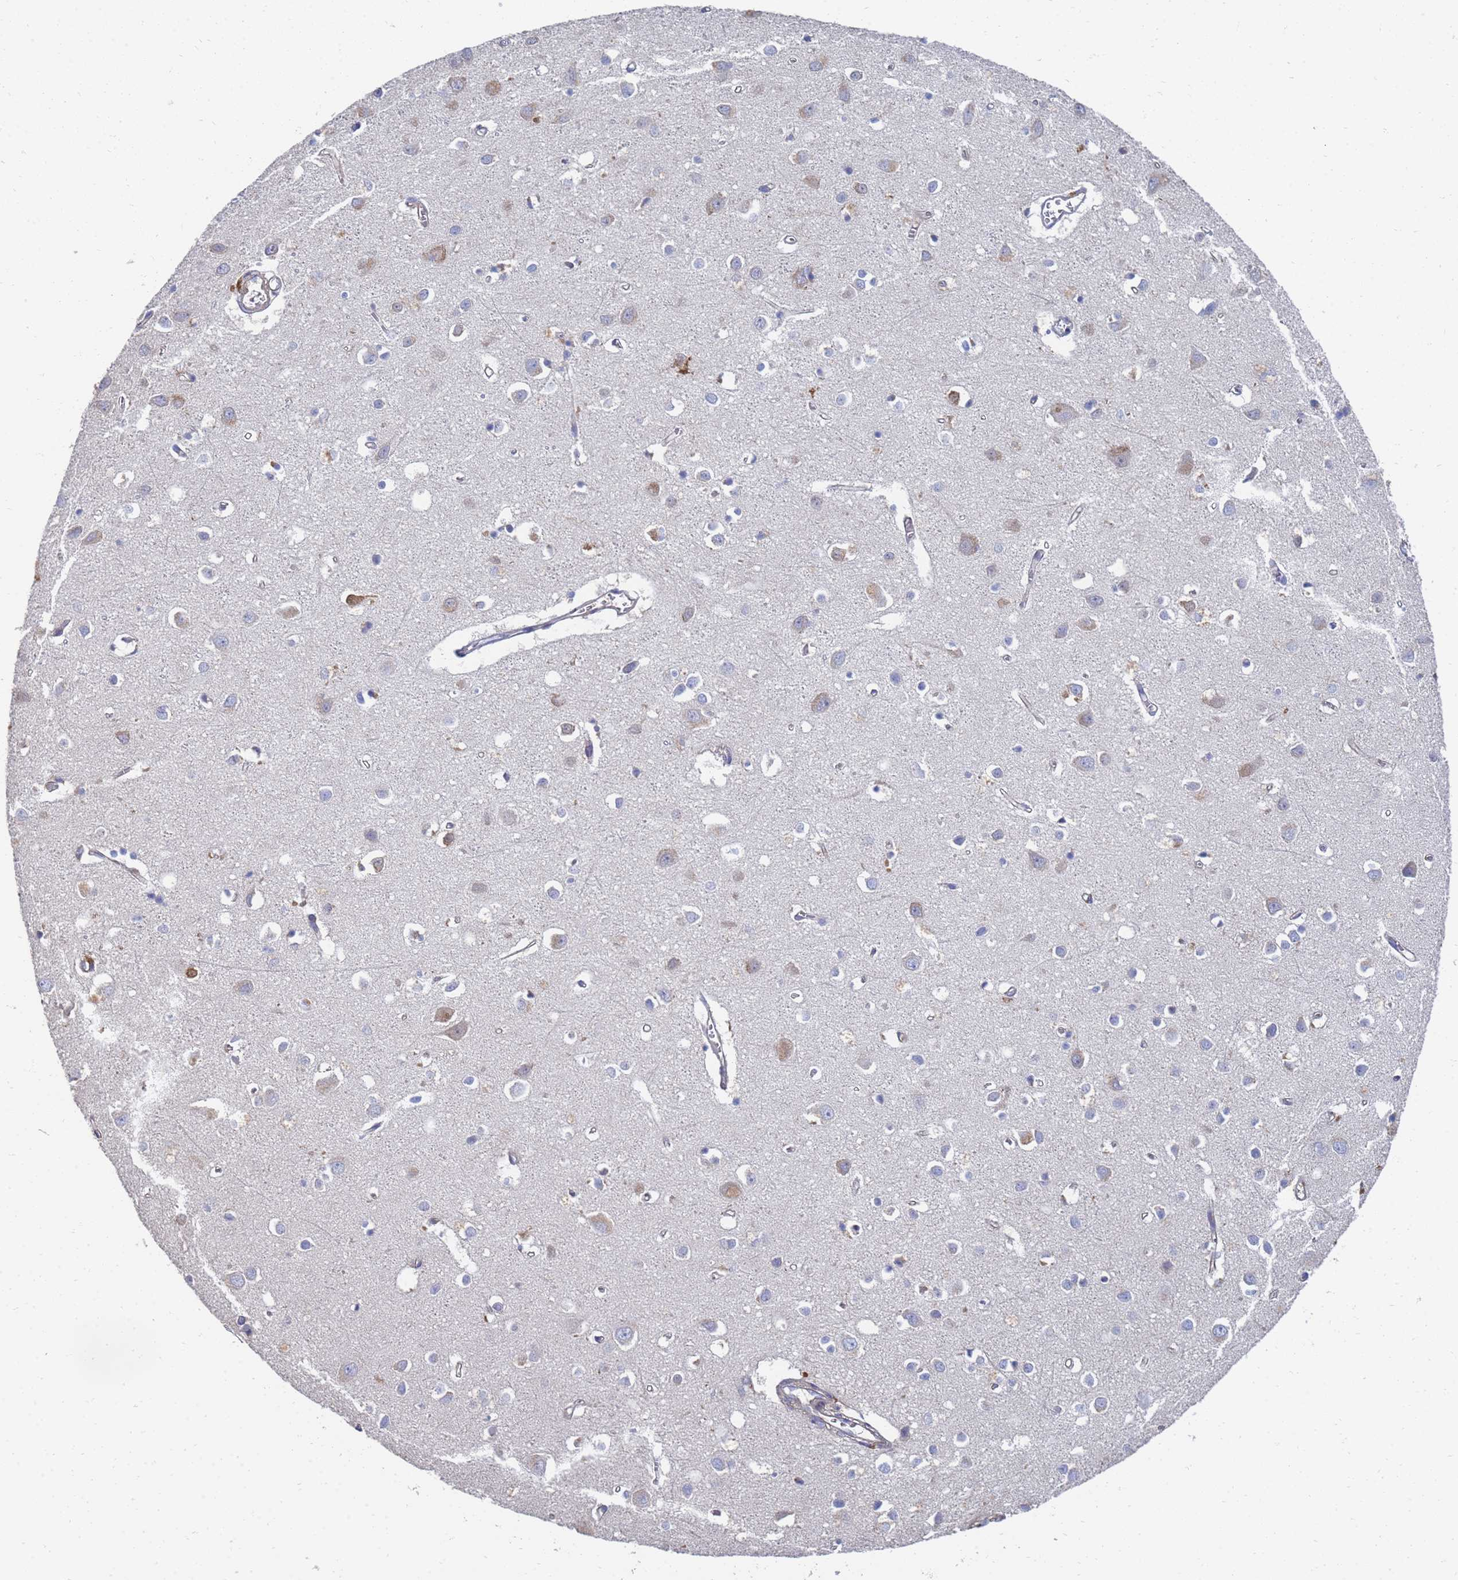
{"staining": {"intensity": "weak", "quantity": "<25%", "location": "cytoplasmic/membranous"}, "tissue": "cerebral cortex", "cell_type": "Endothelial cells", "image_type": "normal", "snomed": [{"axis": "morphology", "description": "Normal tissue, NOS"}, {"axis": "topography", "description": "Cerebral cortex"}], "caption": "Immunohistochemistry photomicrograph of unremarkable cerebral cortex: cerebral cortex stained with DAB reveals no significant protein expression in endothelial cells. (Immunohistochemistry (ihc), brightfield microscopy, high magnification).", "gene": "LBX2", "patient": {"sex": "female", "age": 64}}